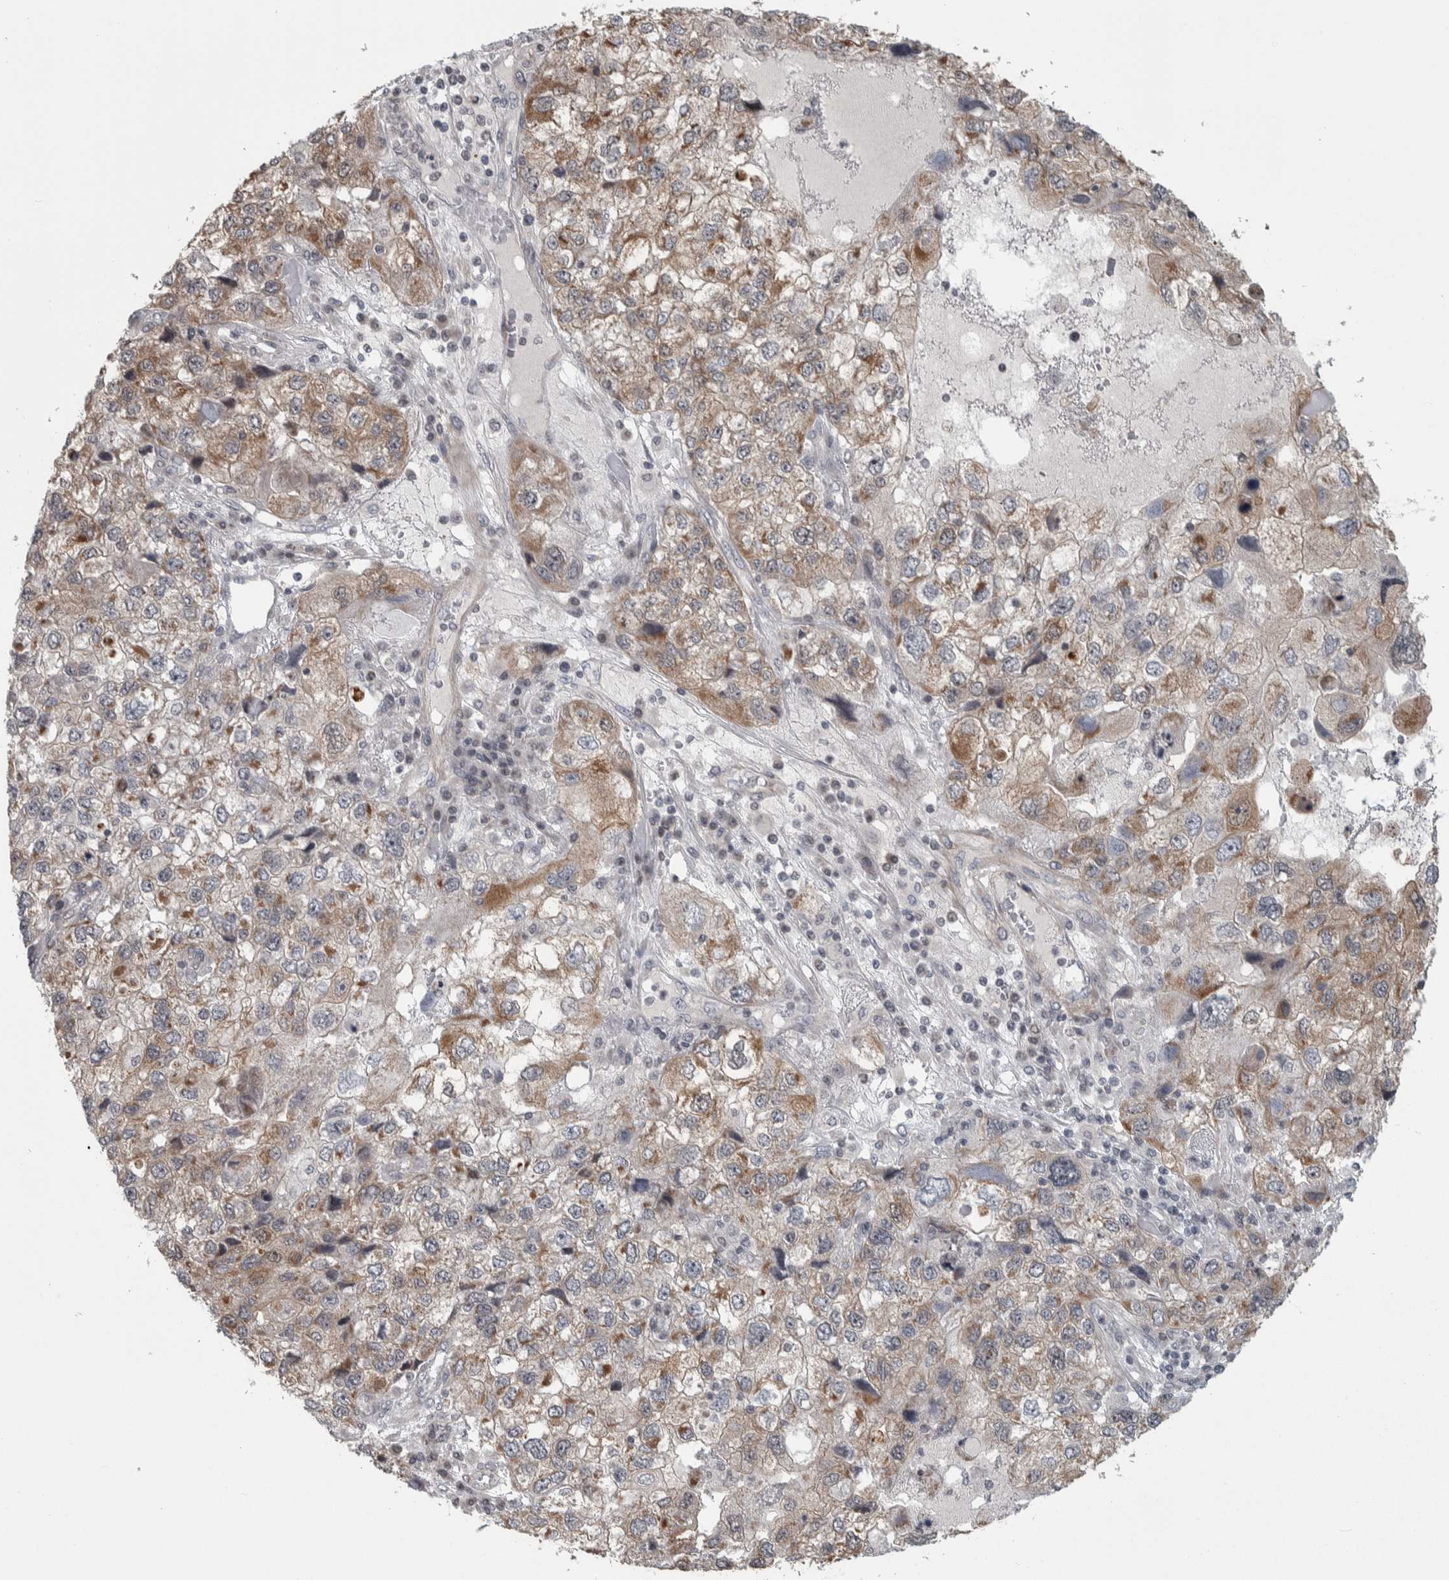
{"staining": {"intensity": "weak", "quantity": ">75%", "location": "cytoplasmic/membranous"}, "tissue": "endometrial cancer", "cell_type": "Tumor cells", "image_type": "cancer", "snomed": [{"axis": "morphology", "description": "Adenocarcinoma, NOS"}, {"axis": "topography", "description": "Endometrium"}], "caption": "Protein analysis of adenocarcinoma (endometrial) tissue exhibits weak cytoplasmic/membranous positivity in about >75% of tumor cells. Nuclei are stained in blue.", "gene": "CWC27", "patient": {"sex": "female", "age": 49}}